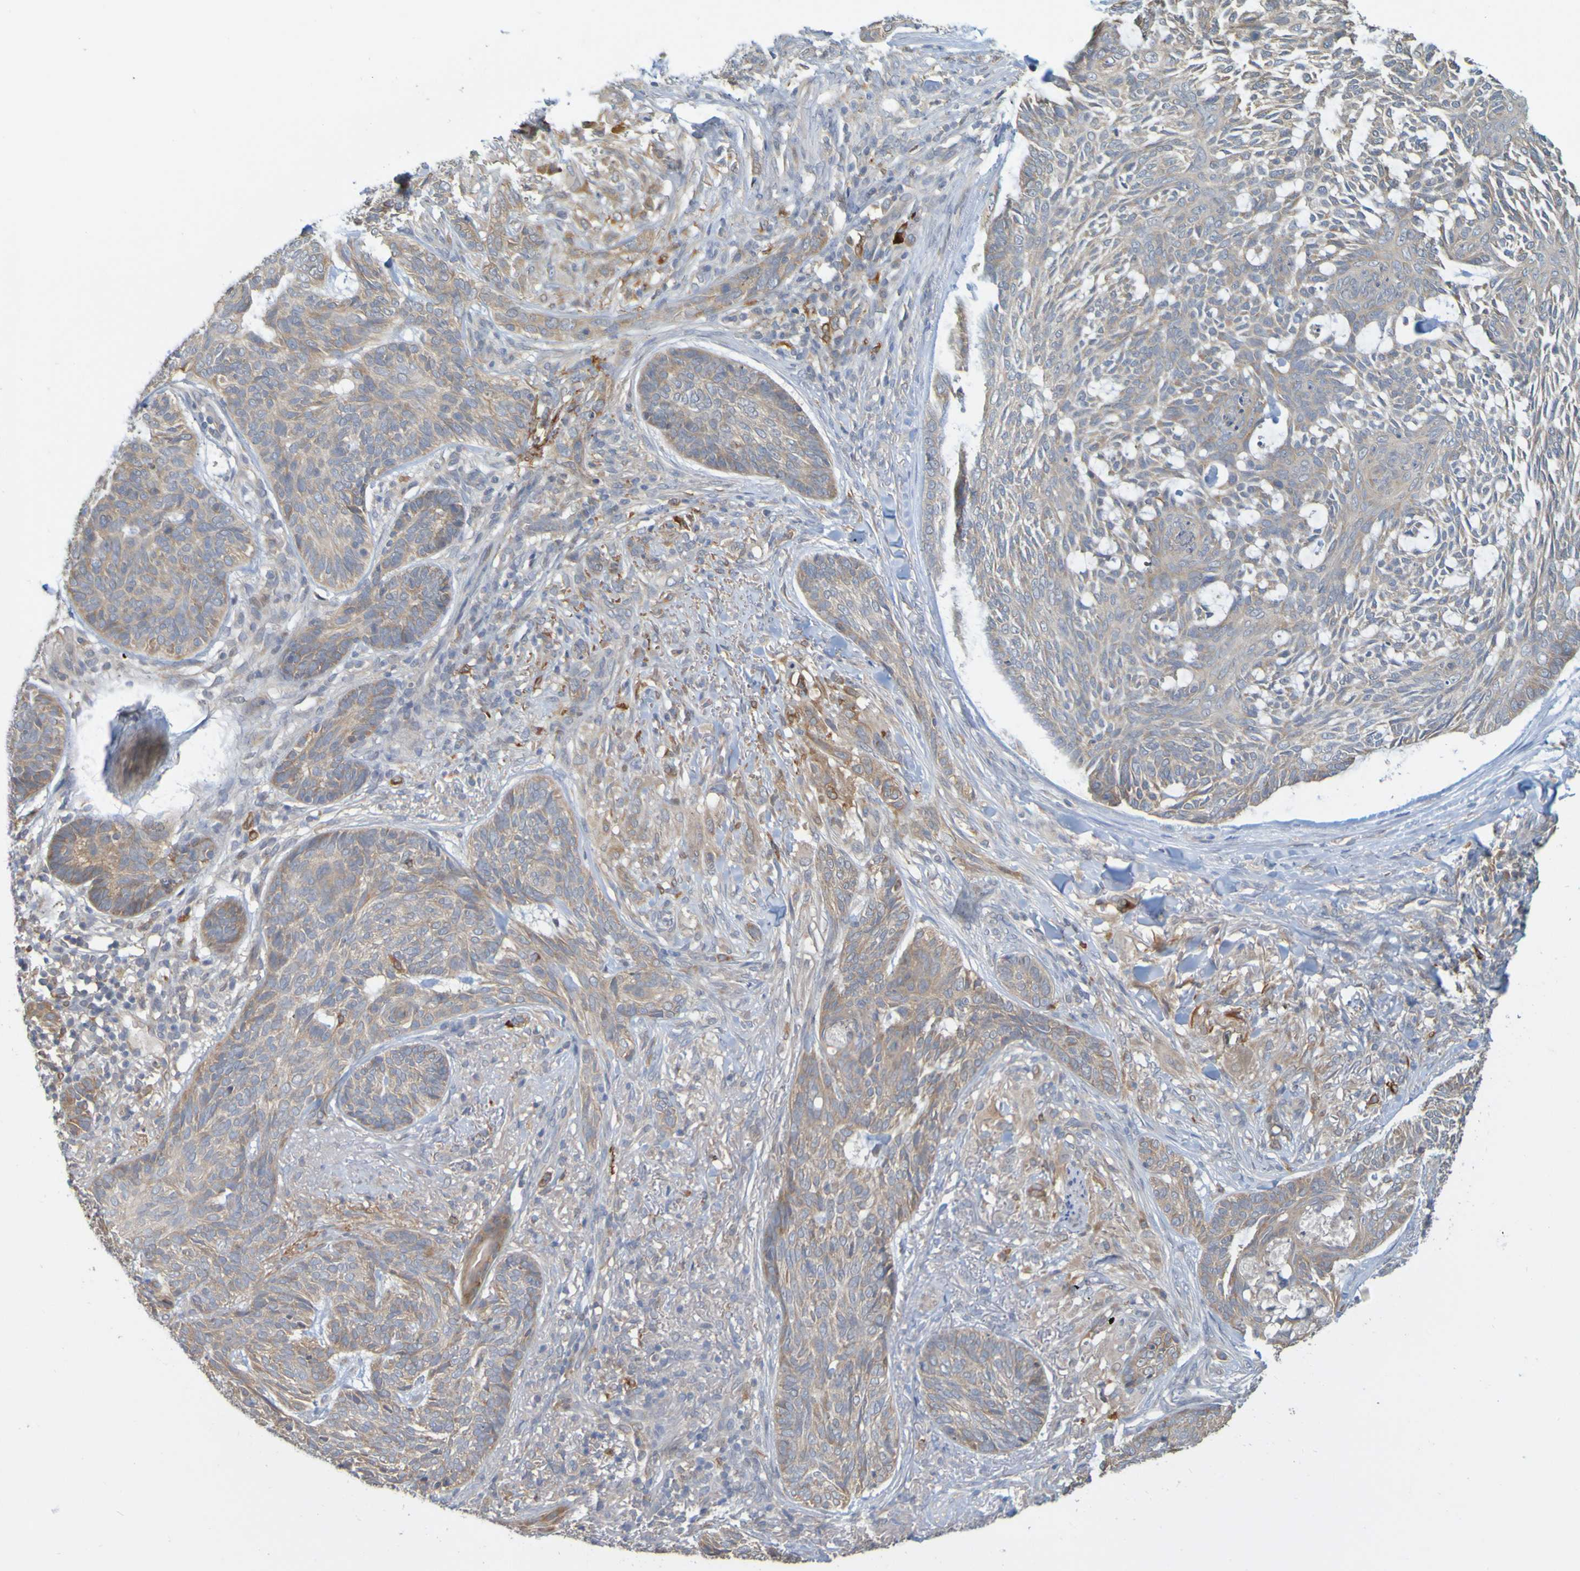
{"staining": {"intensity": "weak", "quantity": "25%-75%", "location": "cytoplasmic/membranous"}, "tissue": "skin cancer", "cell_type": "Tumor cells", "image_type": "cancer", "snomed": [{"axis": "morphology", "description": "Basal cell carcinoma"}, {"axis": "topography", "description": "Skin"}], "caption": "Weak cytoplasmic/membranous positivity for a protein is seen in about 25%-75% of tumor cells of basal cell carcinoma (skin) using IHC.", "gene": "NAV2", "patient": {"sex": "male", "age": 43}}